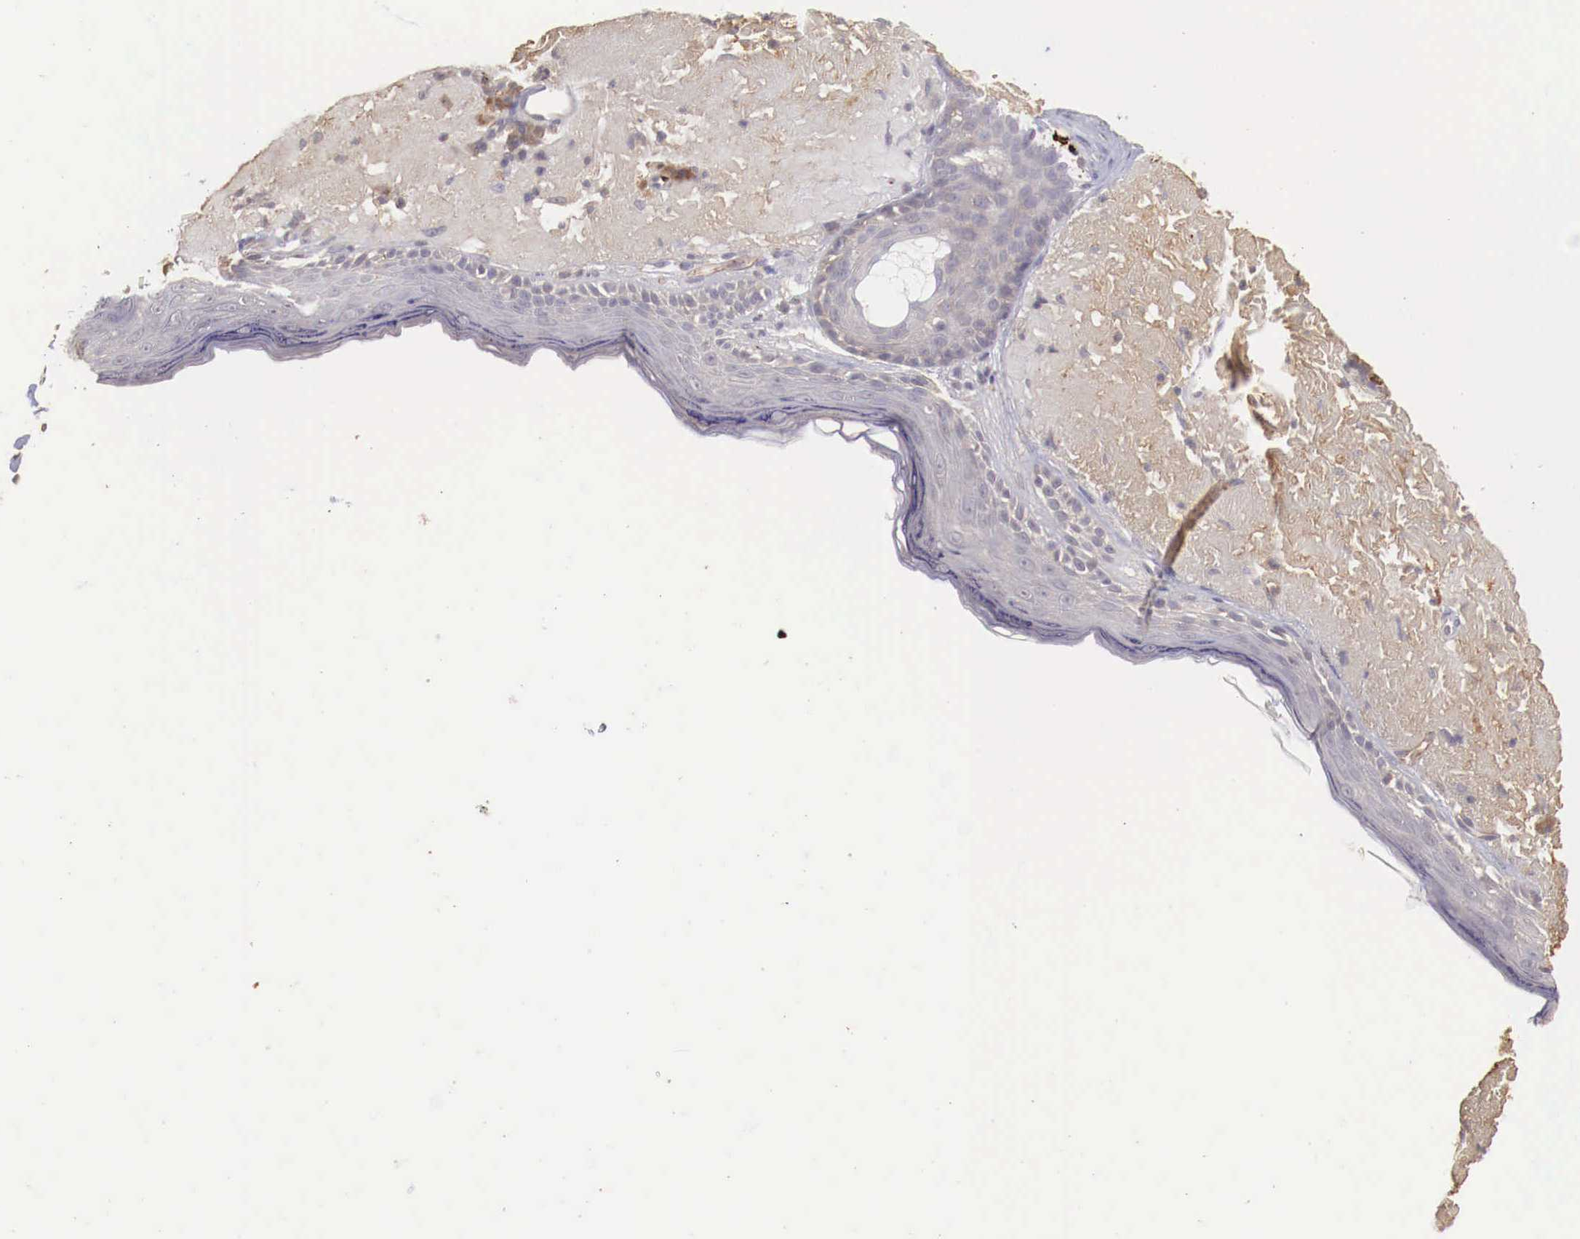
{"staining": {"intensity": "negative", "quantity": "none", "location": "none"}, "tissue": "skin", "cell_type": "Fibroblasts", "image_type": "normal", "snomed": [{"axis": "morphology", "description": "Normal tissue, NOS"}, {"axis": "topography", "description": "Skin"}], "caption": "This is an immunohistochemistry image of unremarkable human skin. There is no staining in fibroblasts.", "gene": "WT1", "patient": {"sex": "female", "age": 90}}